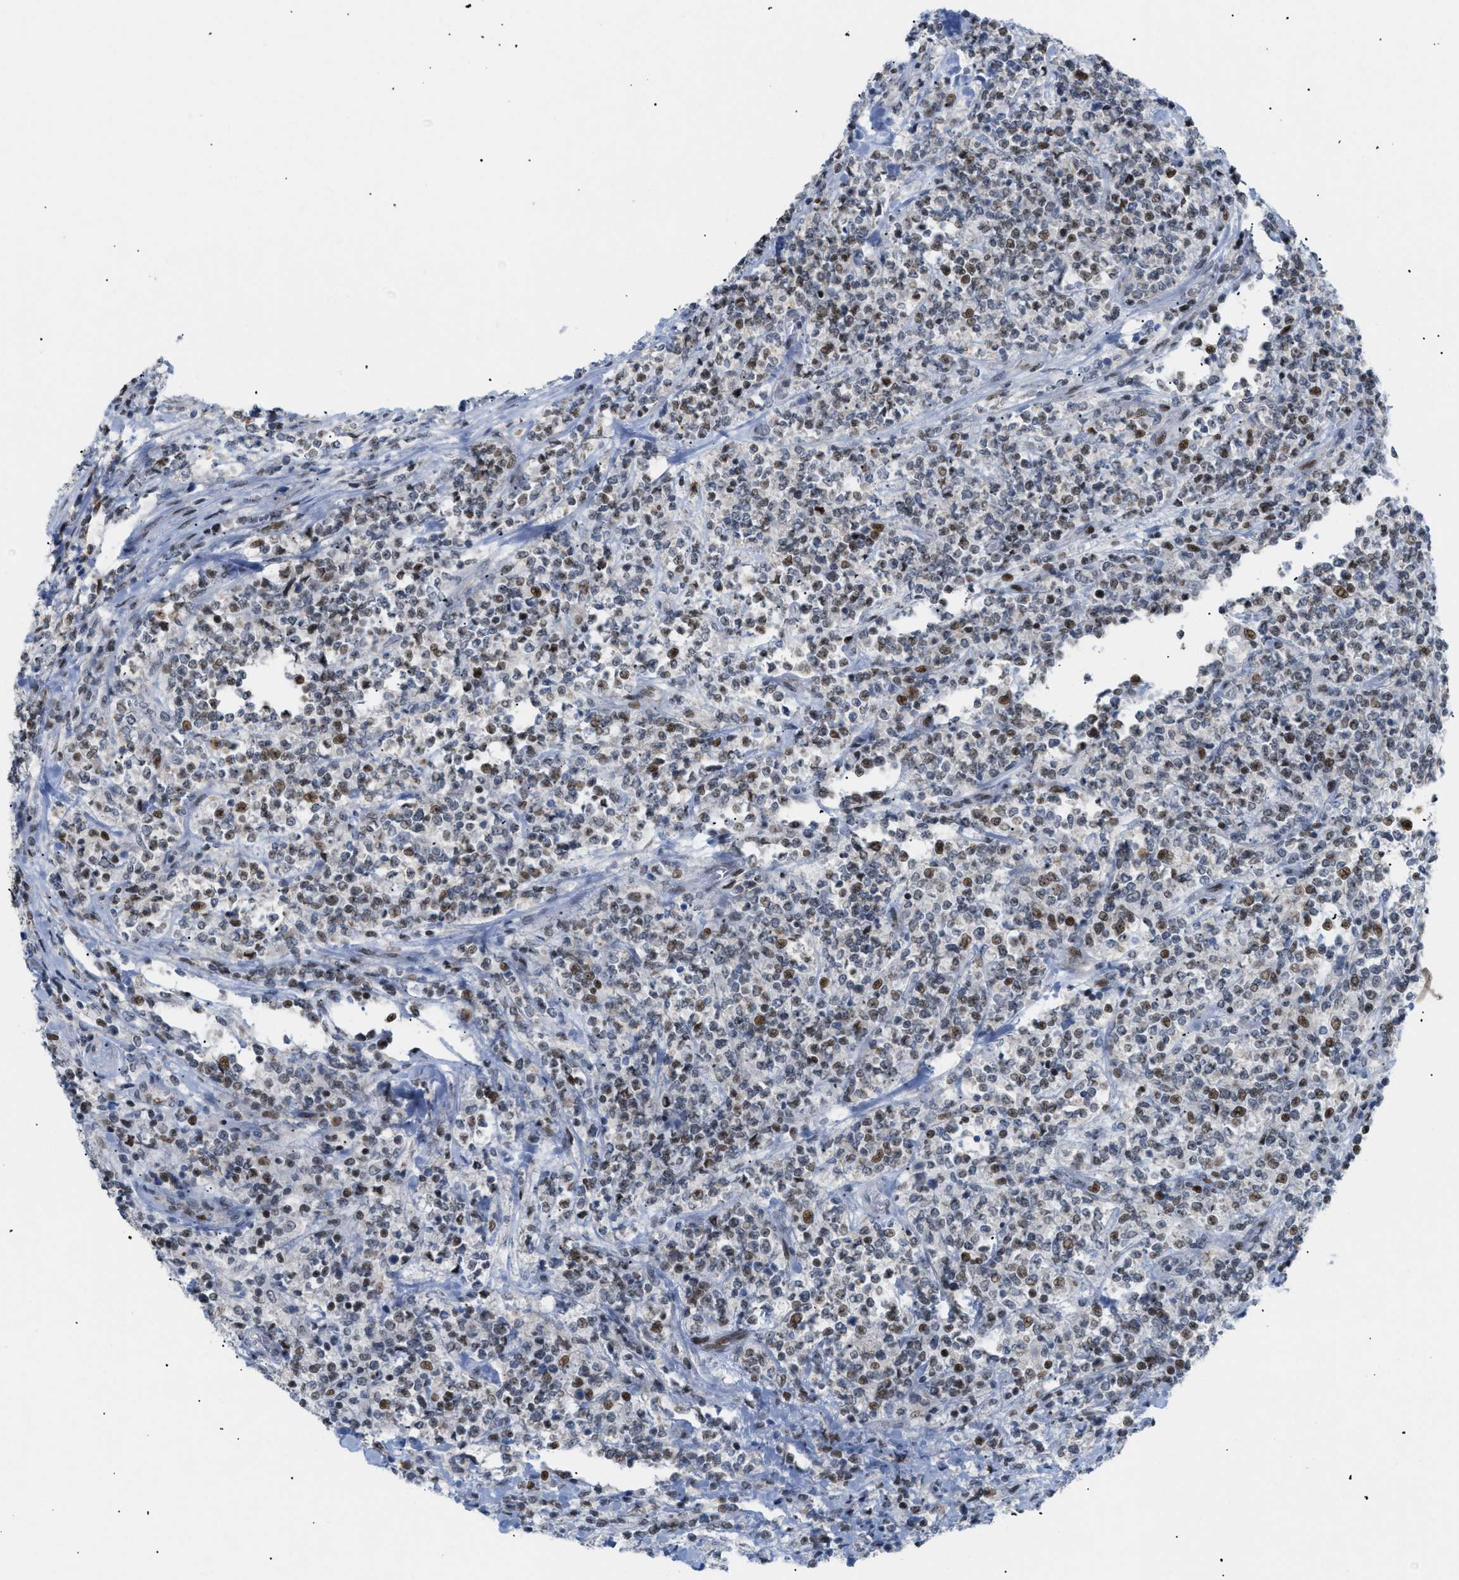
{"staining": {"intensity": "moderate", "quantity": ">75%", "location": "nuclear"}, "tissue": "lymphoma", "cell_type": "Tumor cells", "image_type": "cancer", "snomed": [{"axis": "morphology", "description": "Malignant lymphoma, non-Hodgkin's type, High grade"}, {"axis": "topography", "description": "Soft tissue"}], "caption": "This image reveals immunohistochemistry staining of lymphoma, with medium moderate nuclear expression in about >75% of tumor cells.", "gene": "MED1", "patient": {"sex": "male", "age": 18}}